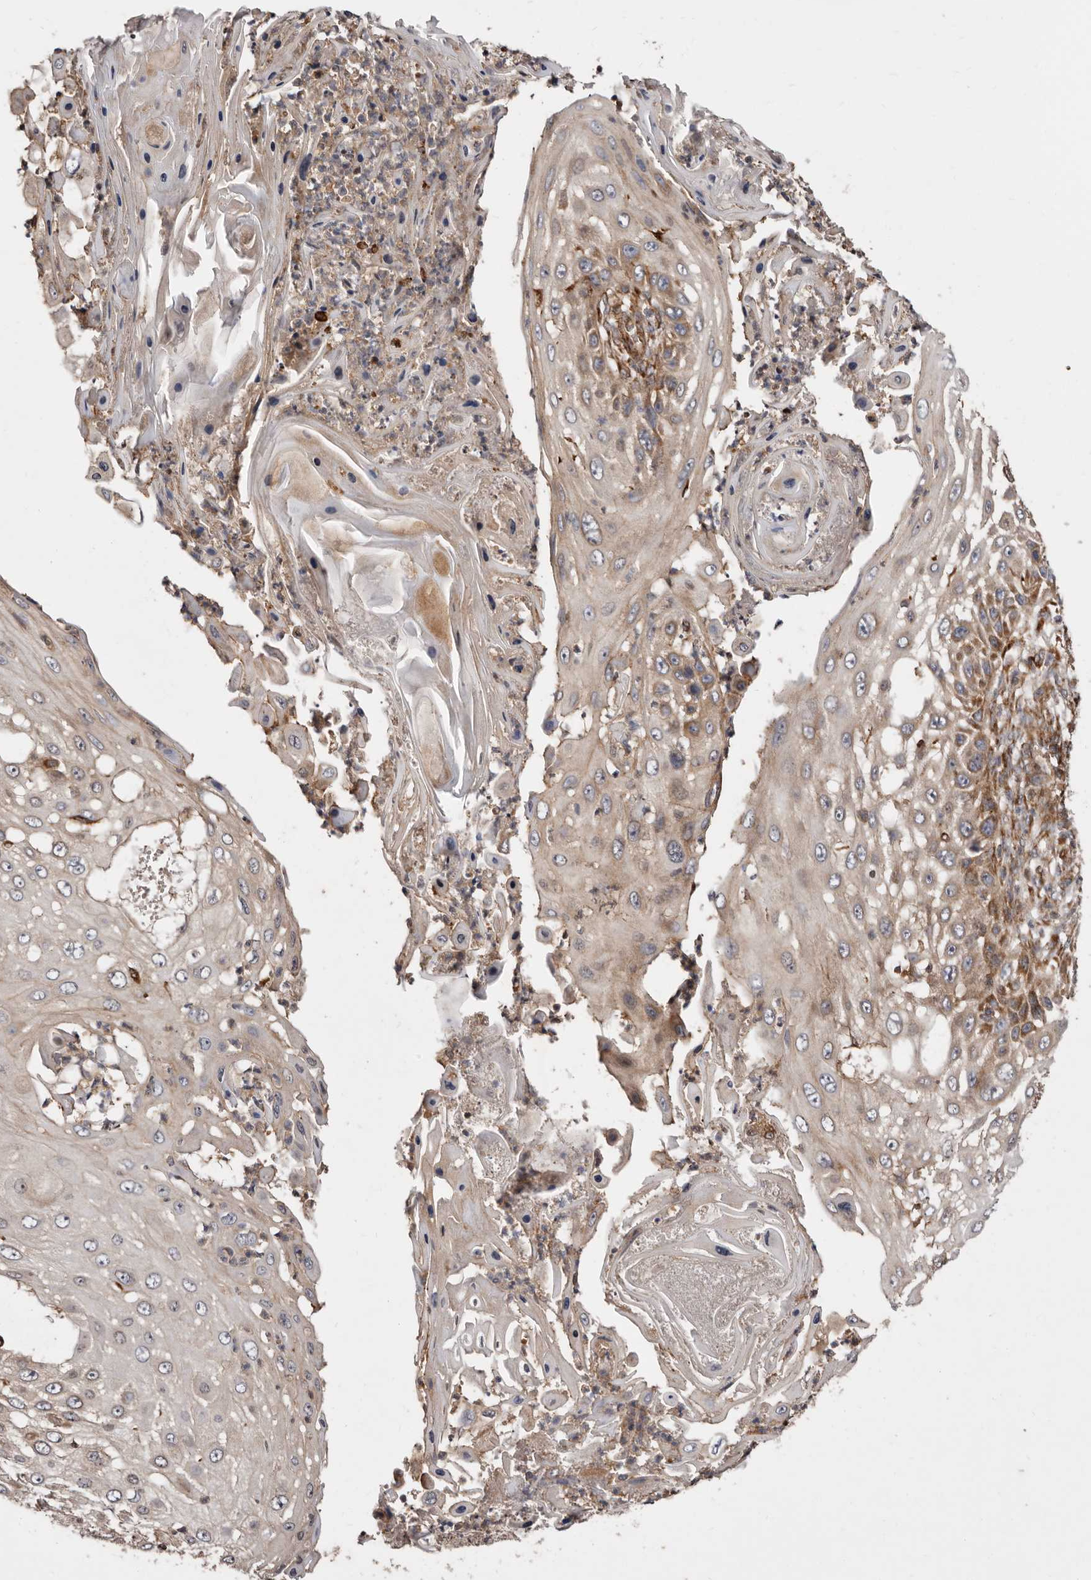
{"staining": {"intensity": "moderate", "quantity": "25%-75%", "location": "cytoplasmic/membranous"}, "tissue": "skin cancer", "cell_type": "Tumor cells", "image_type": "cancer", "snomed": [{"axis": "morphology", "description": "Squamous cell carcinoma, NOS"}, {"axis": "topography", "description": "Skin"}], "caption": "Immunohistochemical staining of human skin cancer displays medium levels of moderate cytoplasmic/membranous protein expression in about 25%-75% of tumor cells.", "gene": "FLAD1", "patient": {"sex": "female", "age": 44}}